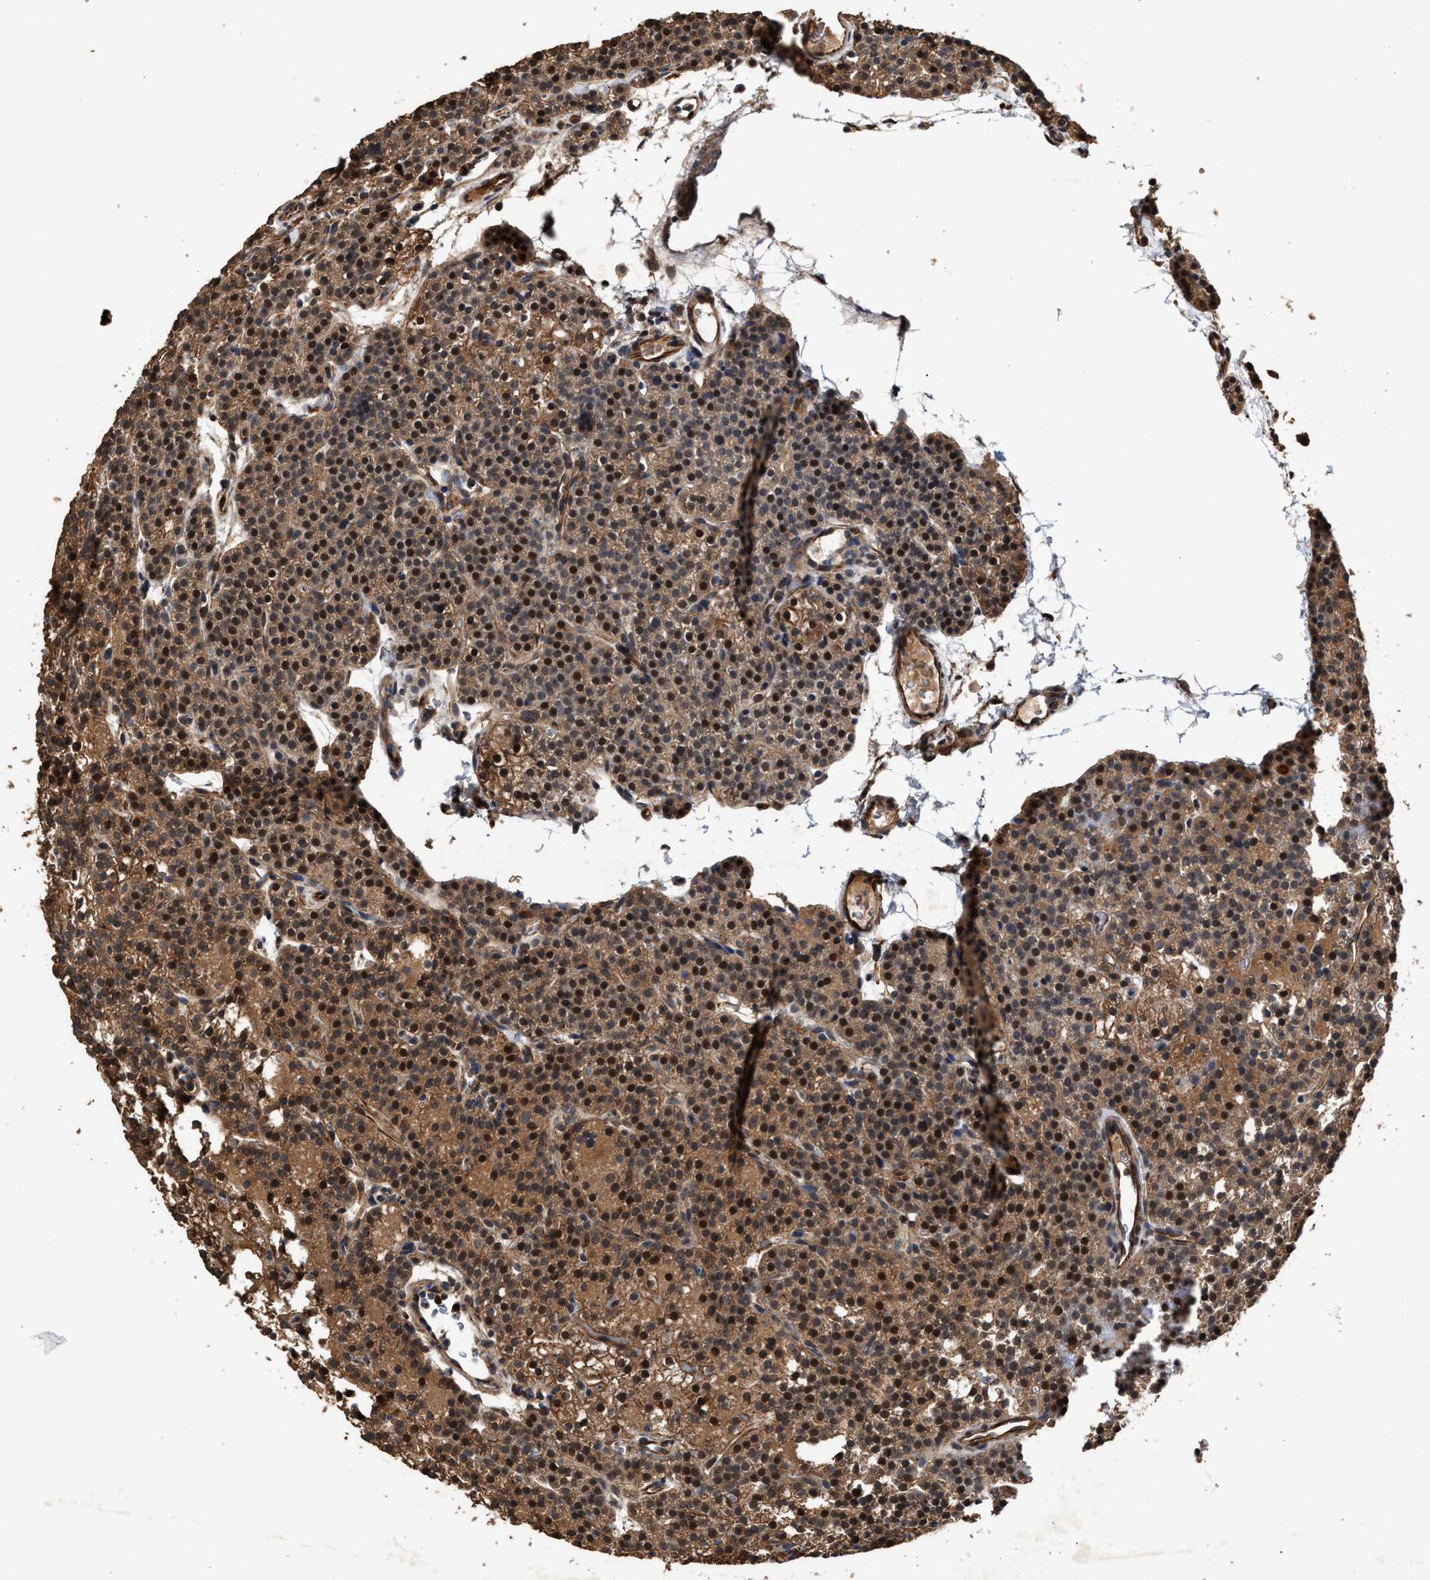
{"staining": {"intensity": "moderate", "quantity": ">75%", "location": "cytoplasmic/membranous,nuclear"}, "tissue": "parathyroid gland", "cell_type": "Glandular cells", "image_type": "normal", "snomed": [{"axis": "morphology", "description": "Normal tissue, NOS"}, {"axis": "morphology", "description": "Adenoma, NOS"}, {"axis": "topography", "description": "Parathyroid gland"}], "caption": "Parathyroid gland stained with DAB immunohistochemistry (IHC) displays medium levels of moderate cytoplasmic/membranous,nuclear expression in about >75% of glandular cells. The protein of interest is shown in brown color, while the nuclei are stained blue.", "gene": "ZNHIT6", "patient": {"sex": "female", "age": 74}}